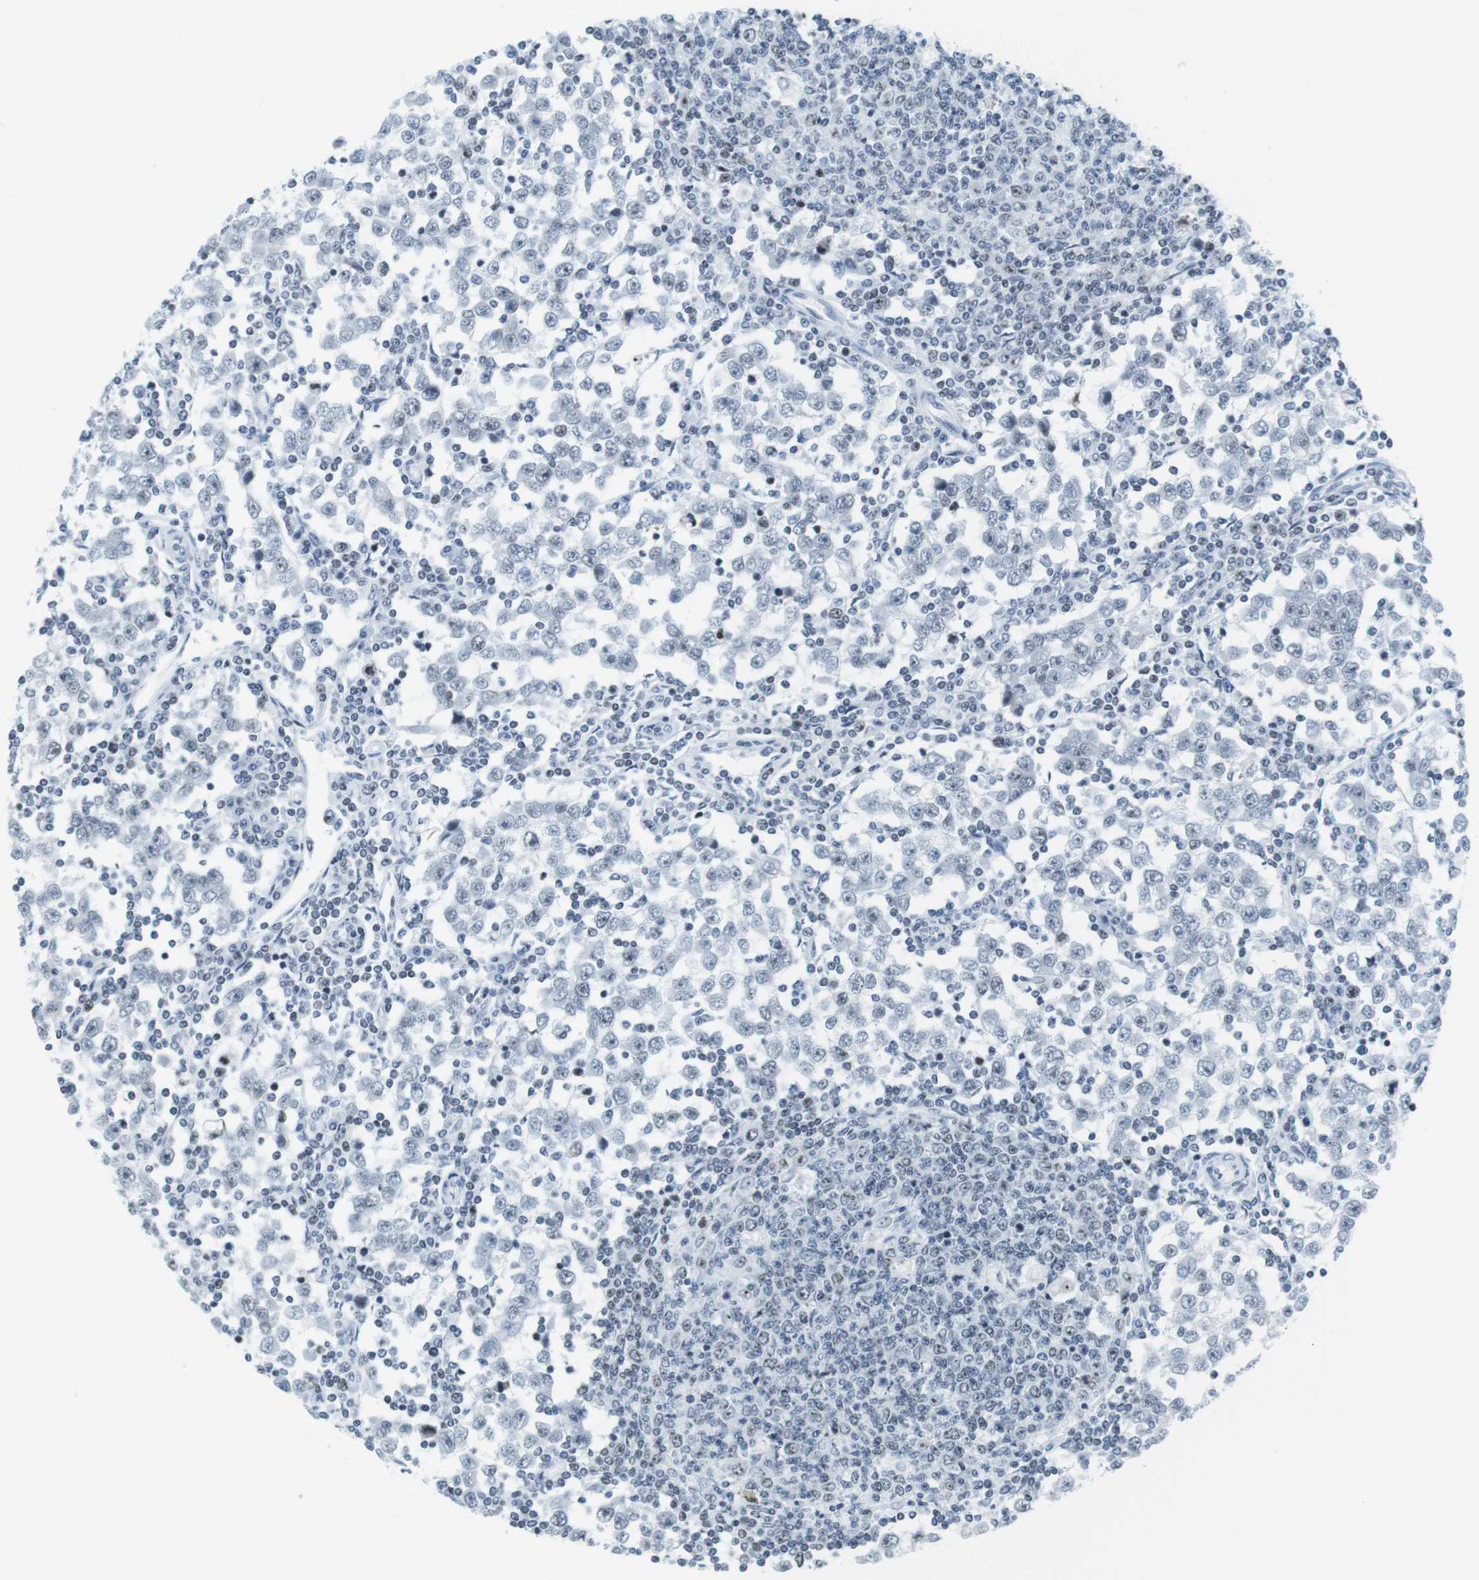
{"staining": {"intensity": "negative", "quantity": "none", "location": "none"}, "tissue": "testis cancer", "cell_type": "Tumor cells", "image_type": "cancer", "snomed": [{"axis": "morphology", "description": "Seminoma, NOS"}, {"axis": "topography", "description": "Testis"}], "caption": "An immunohistochemistry (IHC) micrograph of testis cancer (seminoma) is shown. There is no staining in tumor cells of testis cancer (seminoma).", "gene": "NIFK", "patient": {"sex": "male", "age": 65}}